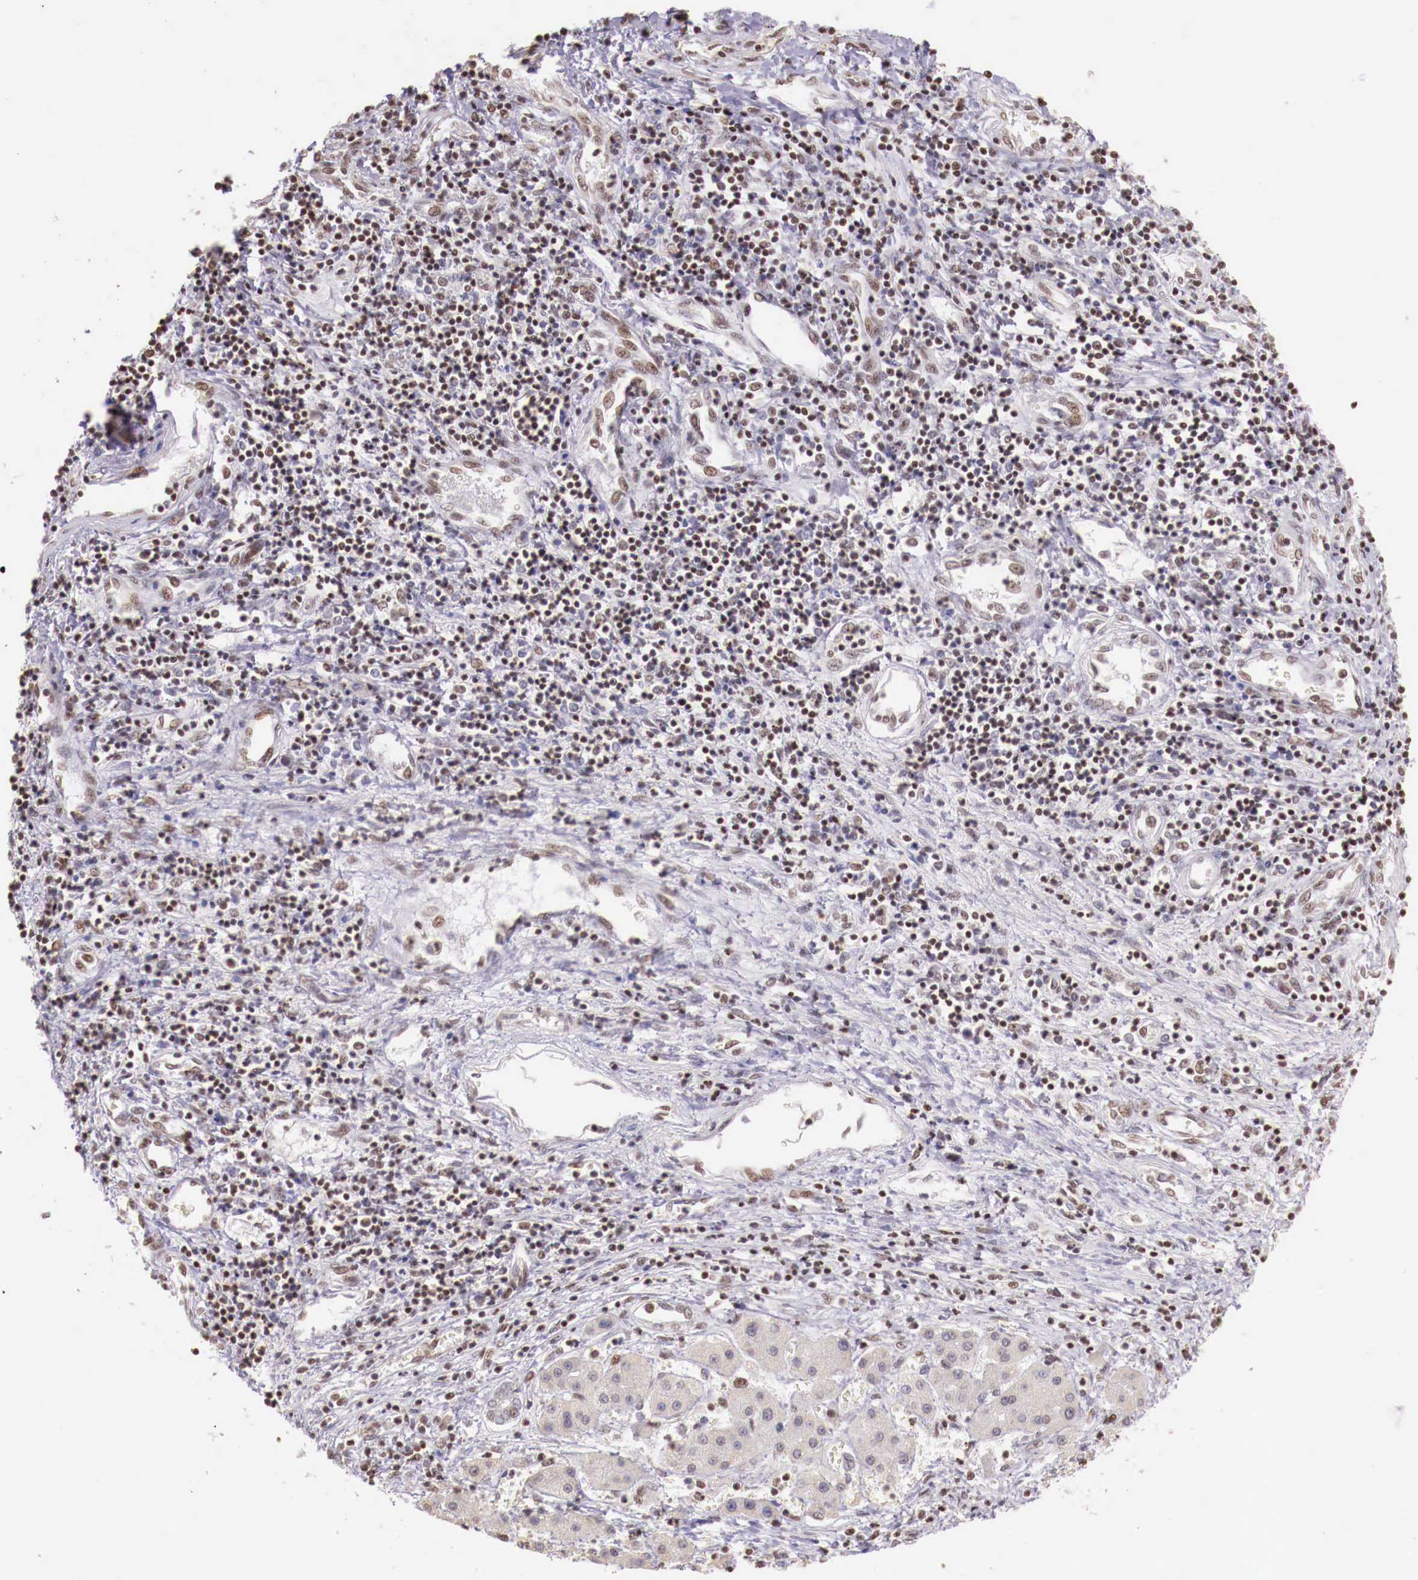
{"staining": {"intensity": "weak", "quantity": "25%-75%", "location": "nuclear"}, "tissue": "liver cancer", "cell_type": "Tumor cells", "image_type": "cancer", "snomed": [{"axis": "morphology", "description": "Carcinoma, Hepatocellular, NOS"}, {"axis": "topography", "description": "Liver"}], "caption": "Hepatocellular carcinoma (liver) stained with a protein marker reveals weak staining in tumor cells.", "gene": "SP1", "patient": {"sex": "male", "age": 24}}